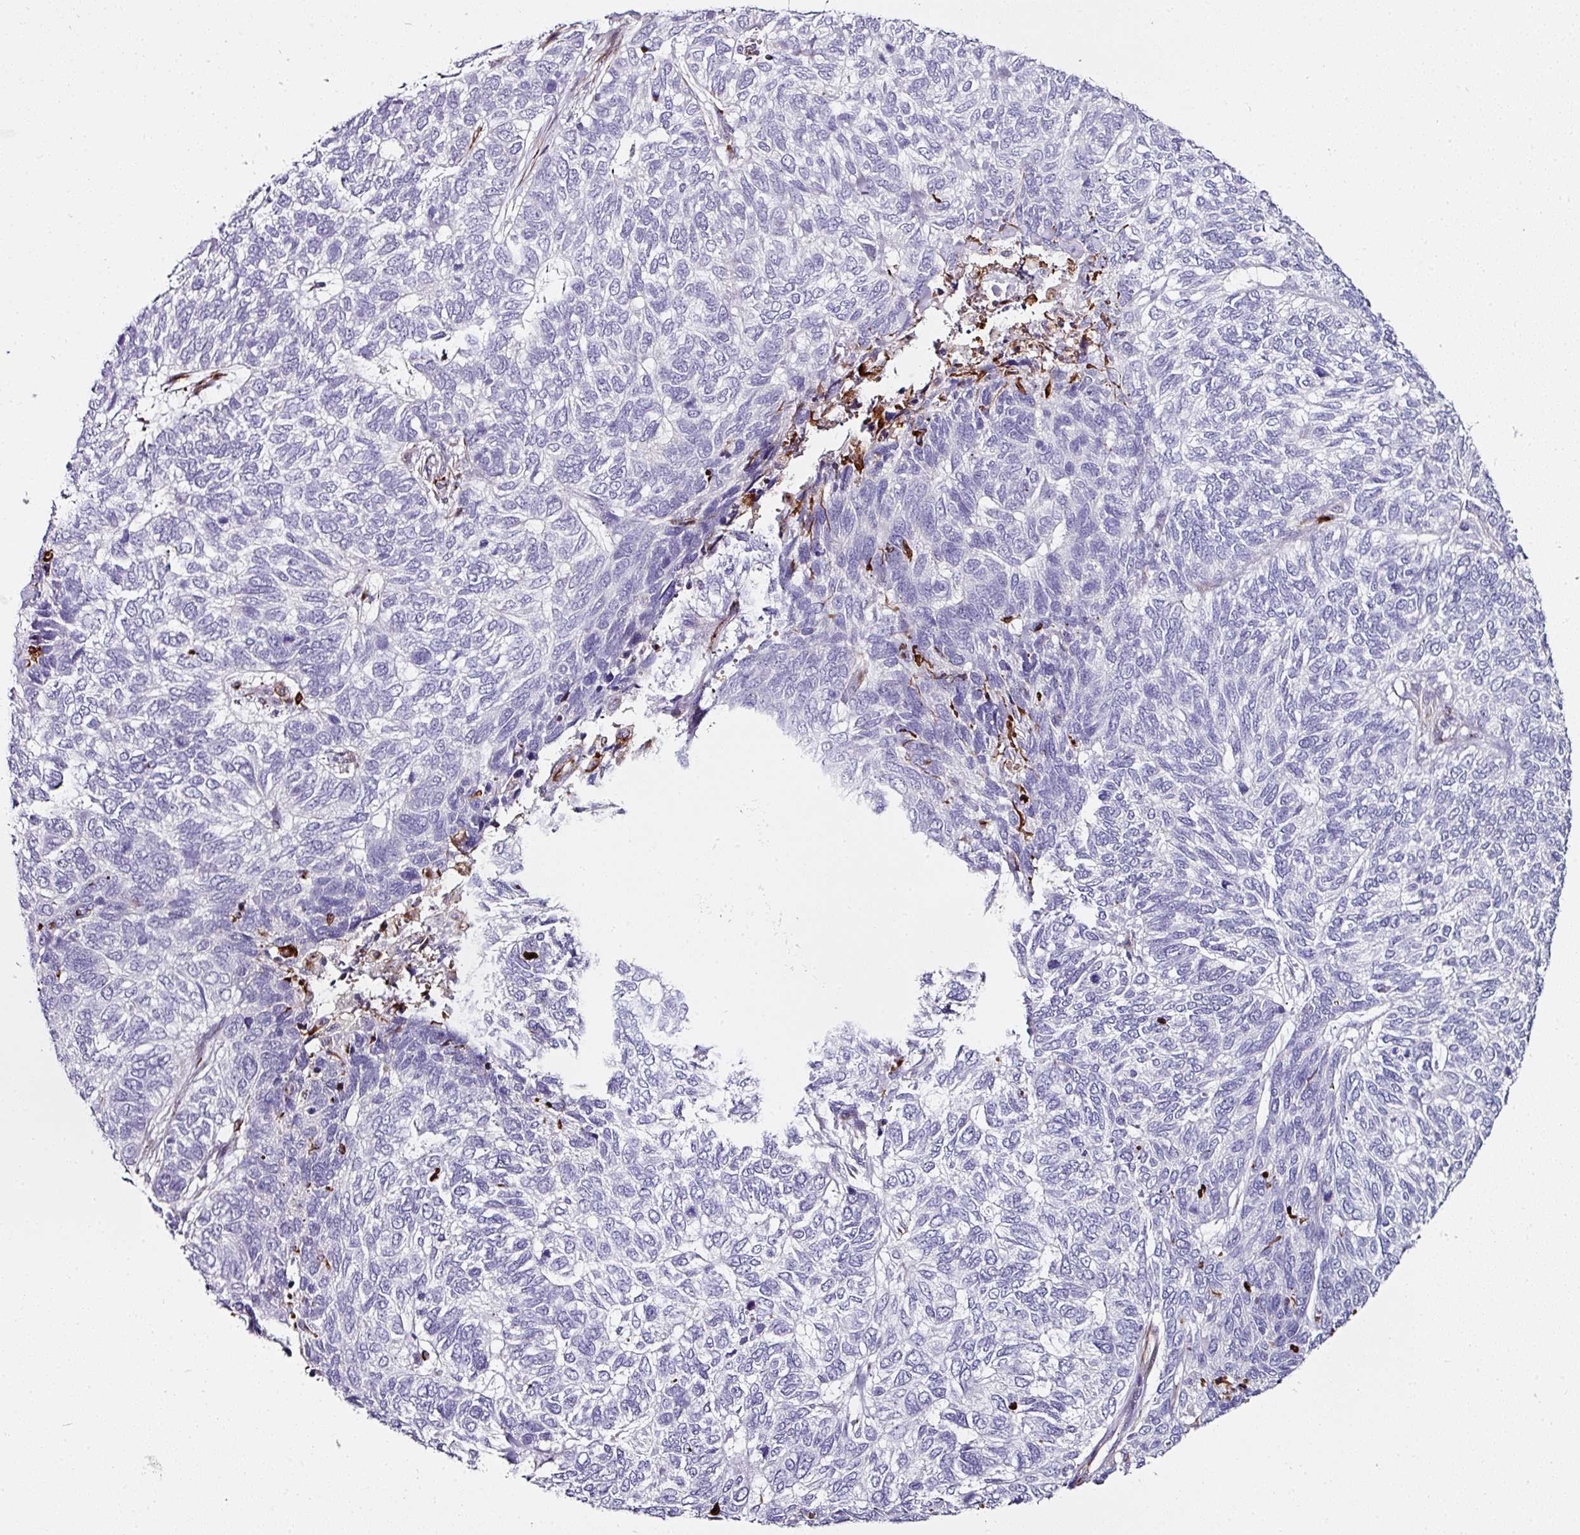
{"staining": {"intensity": "negative", "quantity": "none", "location": "none"}, "tissue": "skin cancer", "cell_type": "Tumor cells", "image_type": "cancer", "snomed": [{"axis": "morphology", "description": "Basal cell carcinoma"}, {"axis": "topography", "description": "Skin"}], "caption": "Photomicrograph shows no significant protein positivity in tumor cells of basal cell carcinoma (skin).", "gene": "TMPRSS9", "patient": {"sex": "female", "age": 65}}